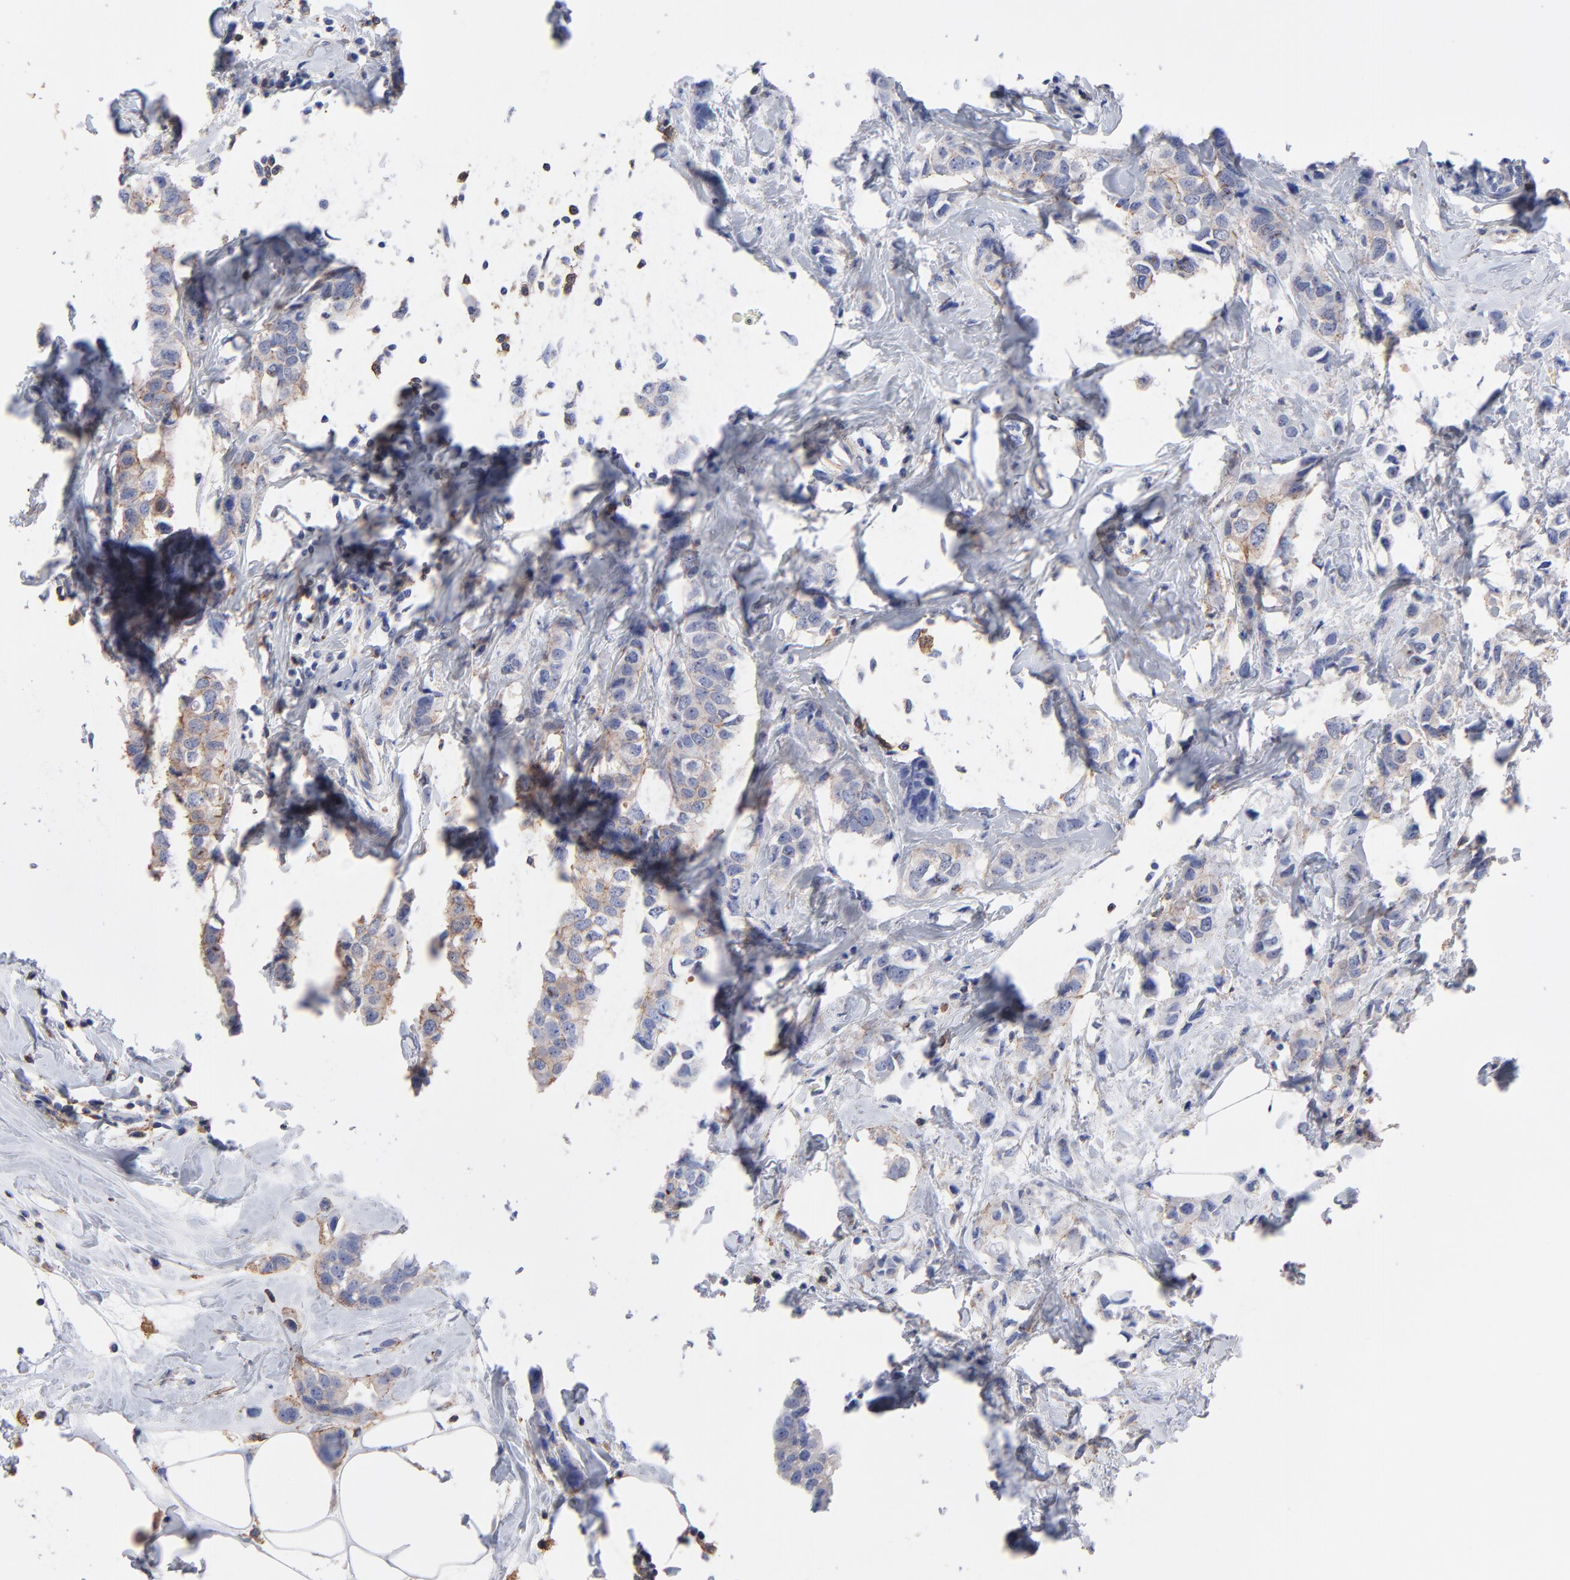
{"staining": {"intensity": "weak", "quantity": "25%-75%", "location": "cytoplasmic/membranous"}, "tissue": "breast cancer", "cell_type": "Tumor cells", "image_type": "cancer", "snomed": [{"axis": "morphology", "description": "Normal tissue, NOS"}, {"axis": "morphology", "description": "Duct carcinoma"}, {"axis": "topography", "description": "Breast"}], "caption": "The micrograph shows immunohistochemical staining of breast invasive ductal carcinoma. There is weak cytoplasmic/membranous positivity is seen in approximately 25%-75% of tumor cells.", "gene": "ASL", "patient": {"sex": "female", "age": 50}}